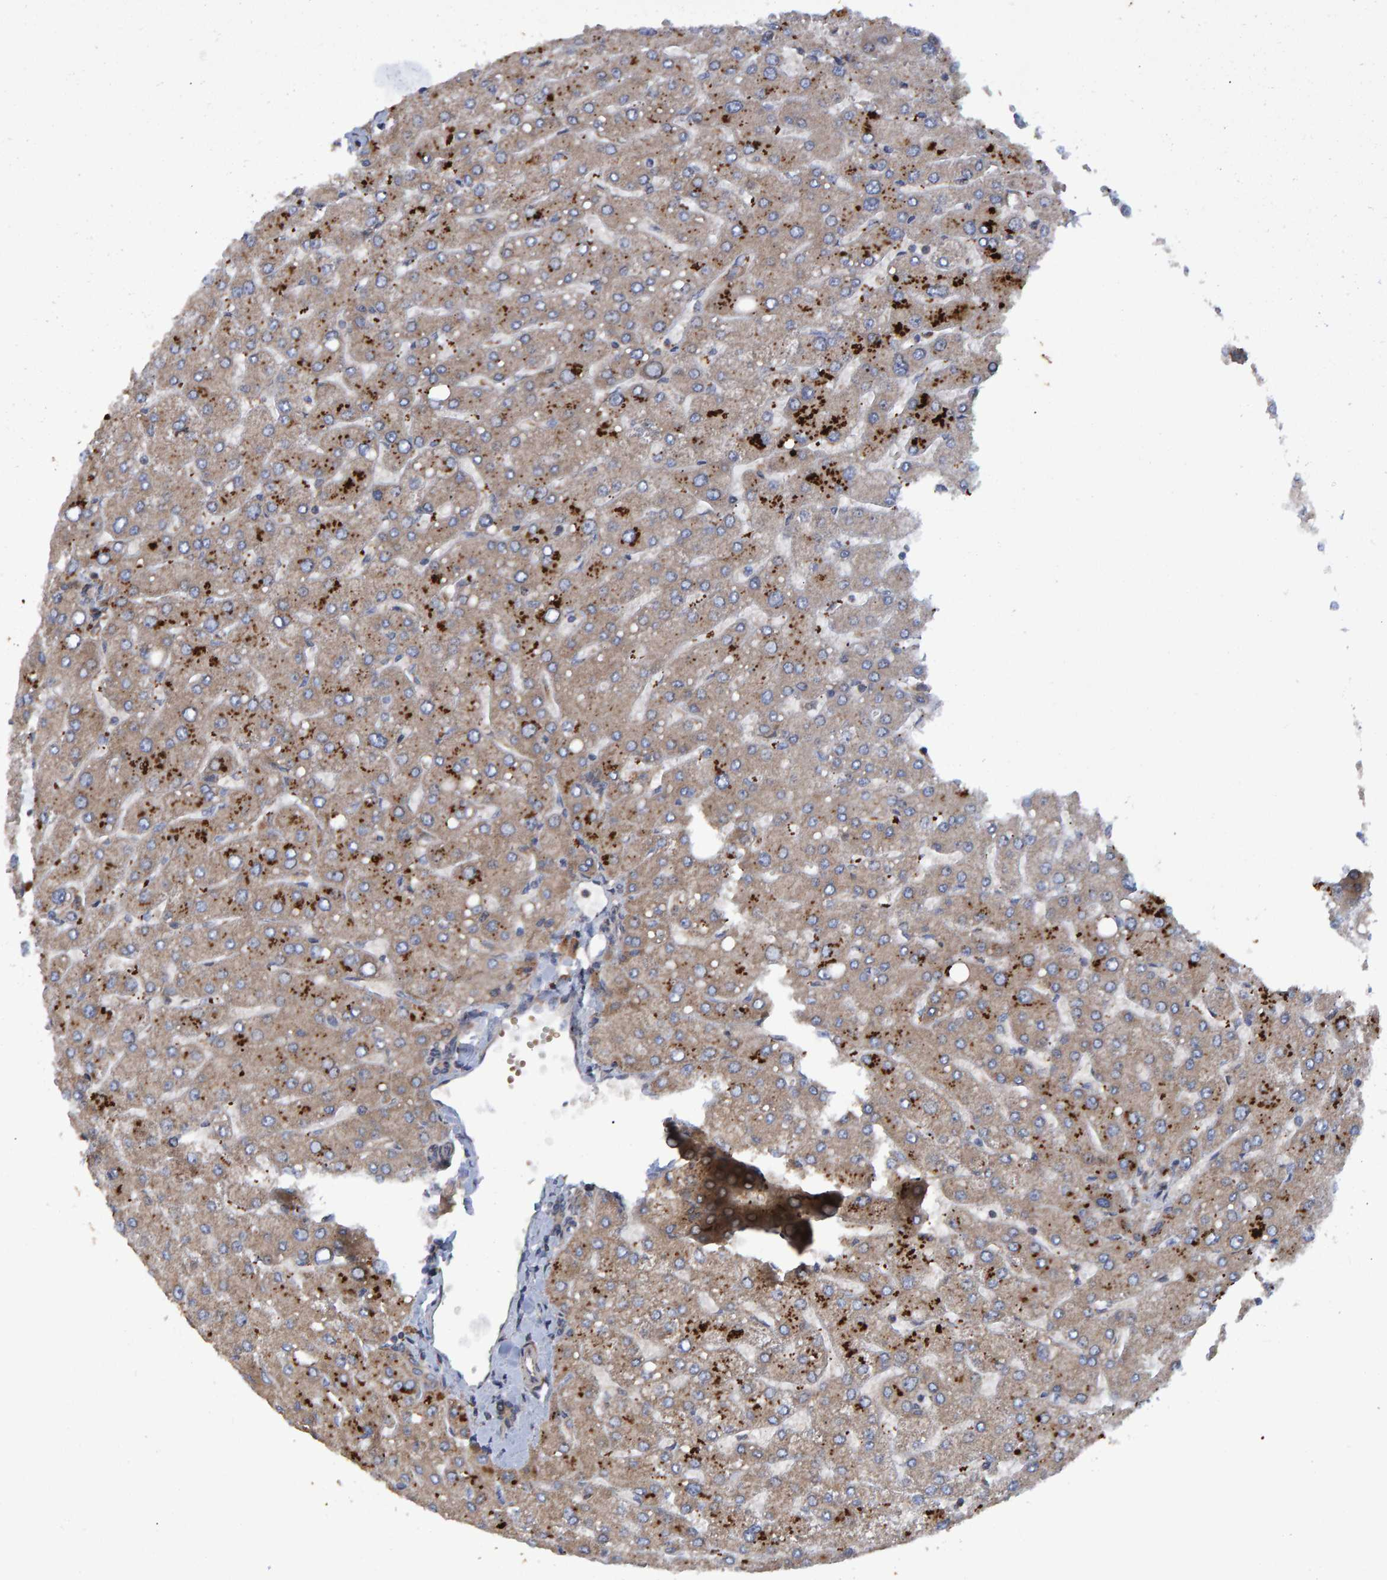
{"staining": {"intensity": "weak", "quantity": "<25%", "location": "cytoplasmic/membranous"}, "tissue": "liver", "cell_type": "Cholangiocytes", "image_type": "normal", "snomed": [{"axis": "morphology", "description": "Normal tissue, NOS"}, {"axis": "topography", "description": "Liver"}], "caption": "The image exhibits no significant expression in cholangiocytes of liver.", "gene": "ATP6V1H", "patient": {"sex": "male", "age": 55}}